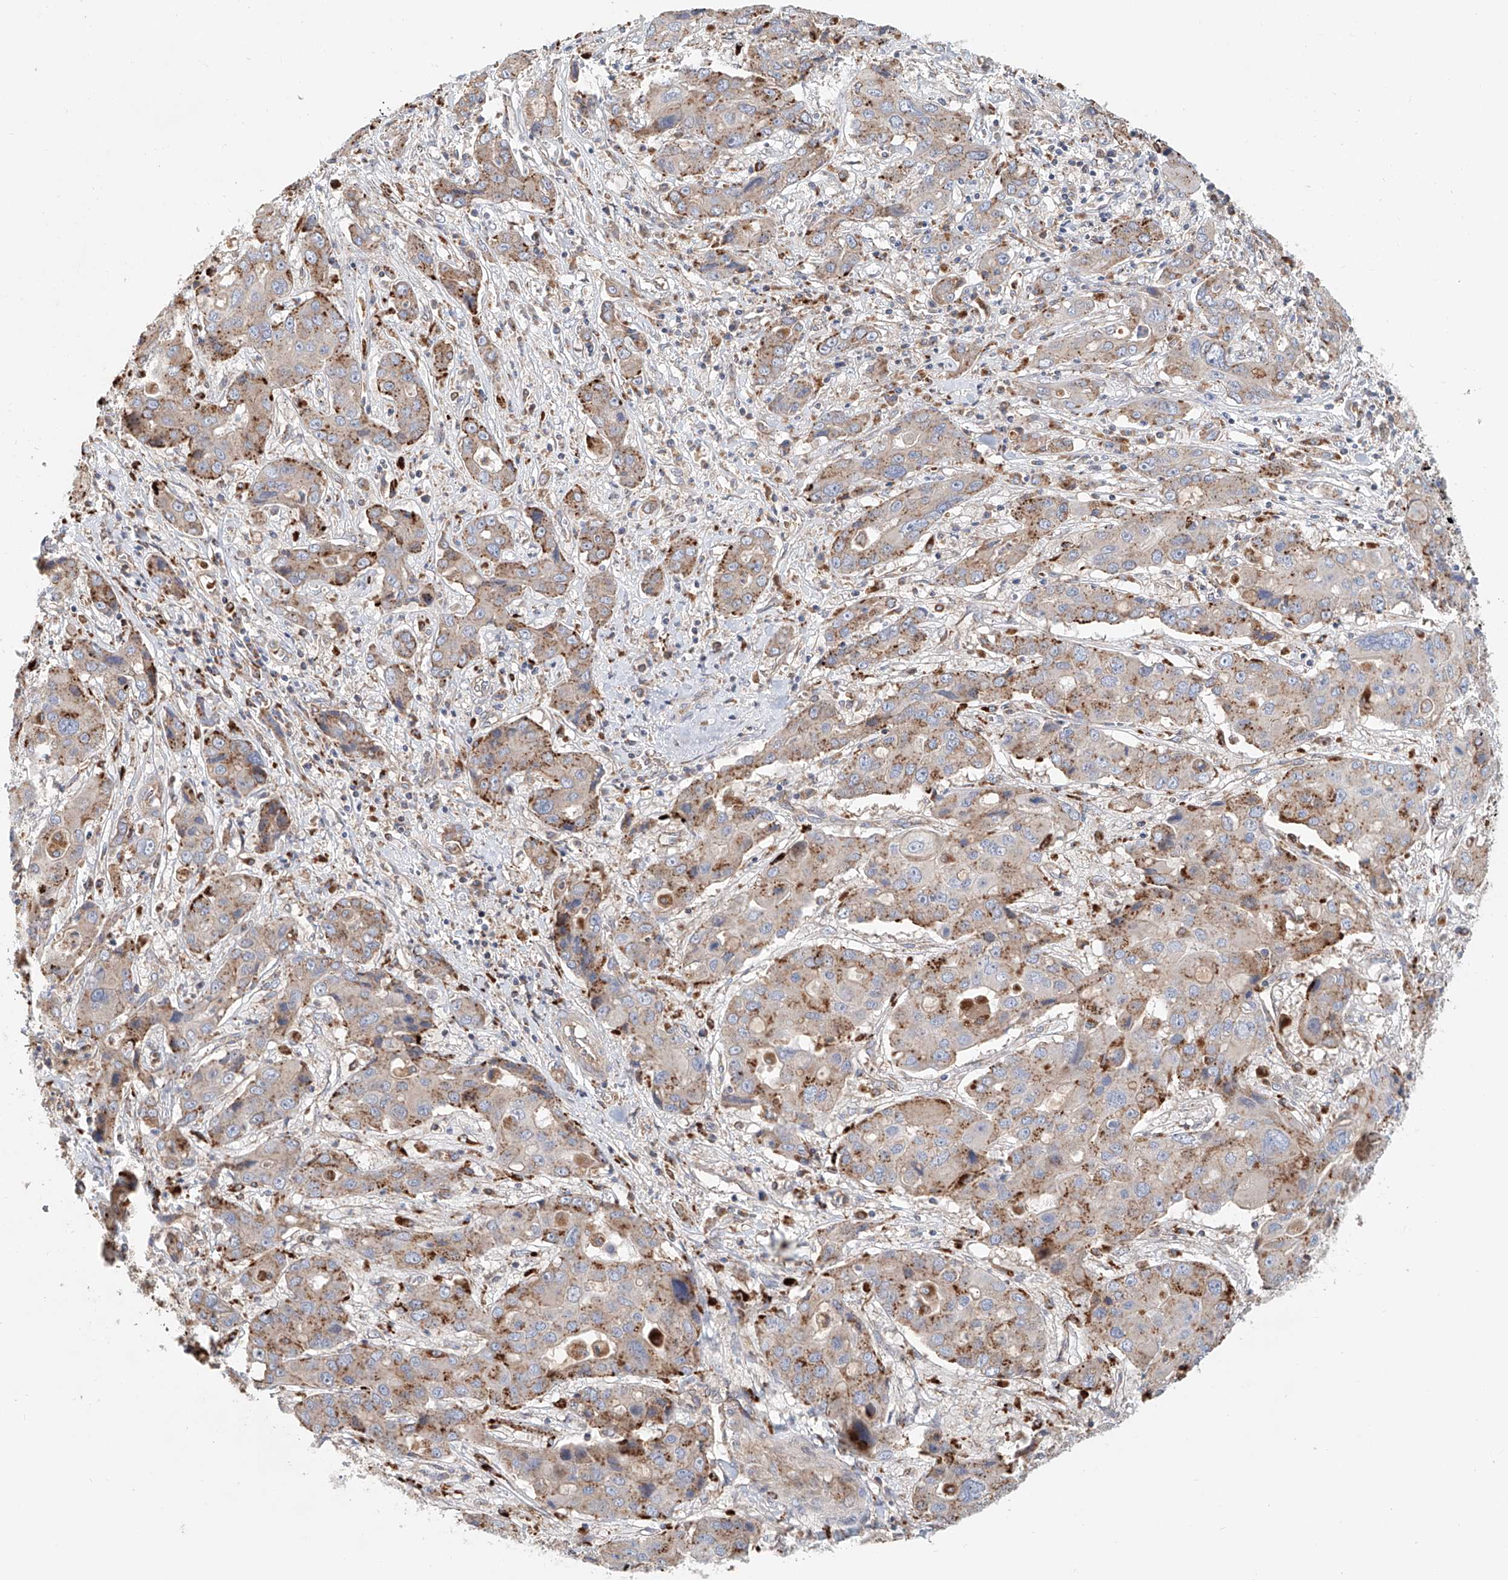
{"staining": {"intensity": "moderate", "quantity": "<25%", "location": "cytoplasmic/membranous"}, "tissue": "liver cancer", "cell_type": "Tumor cells", "image_type": "cancer", "snomed": [{"axis": "morphology", "description": "Cholangiocarcinoma"}, {"axis": "topography", "description": "Liver"}], "caption": "The photomicrograph exhibits a brown stain indicating the presence of a protein in the cytoplasmic/membranous of tumor cells in liver cancer (cholangiocarcinoma).", "gene": "HGSNAT", "patient": {"sex": "male", "age": 67}}